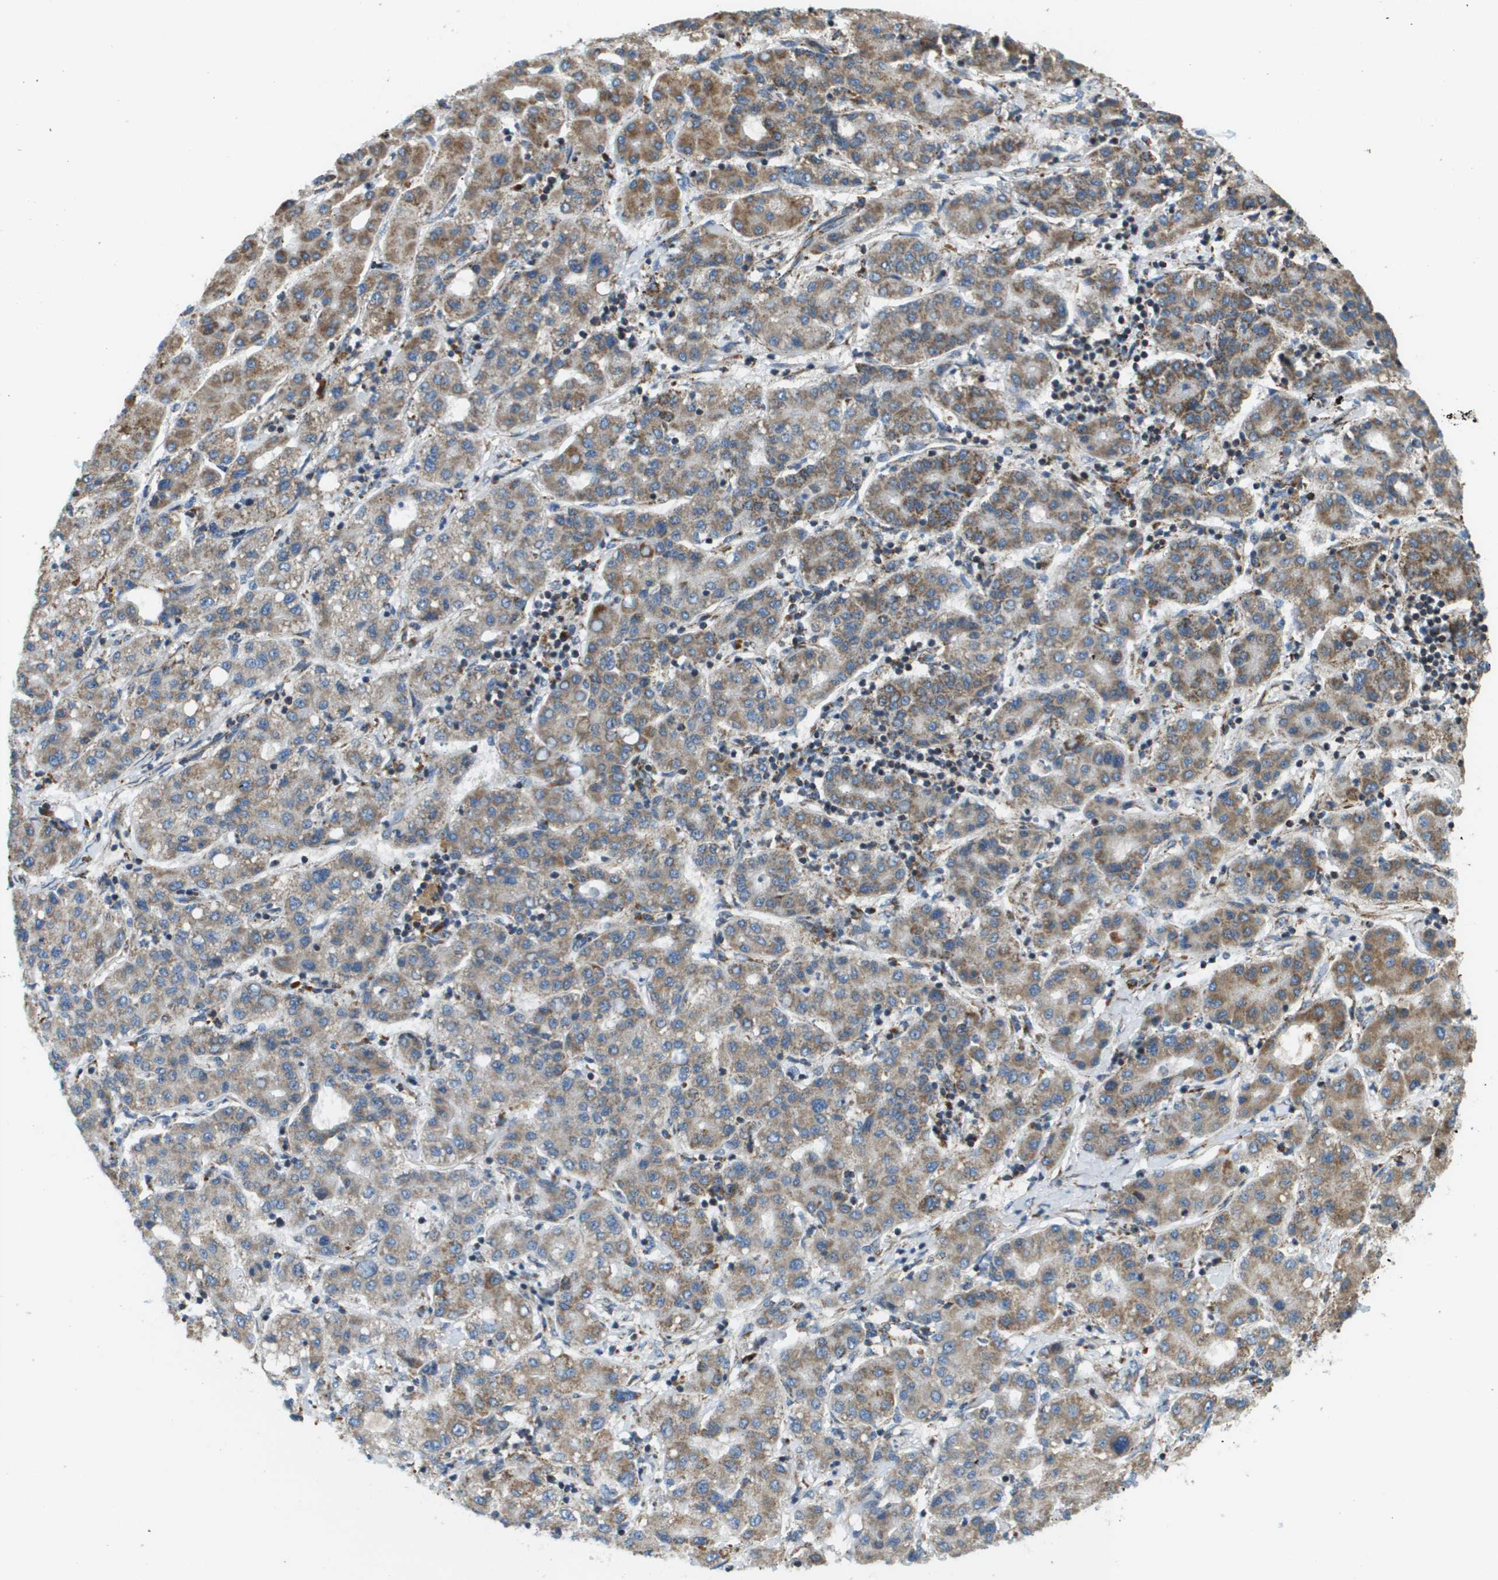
{"staining": {"intensity": "moderate", "quantity": ">75%", "location": "cytoplasmic/membranous"}, "tissue": "liver cancer", "cell_type": "Tumor cells", "image_type": "cancer", "snomed": [{"axis": "morphology", "description": "Carcinoma, Hepatocellular, NOS"}, {"axis": "topography", "description": "Liver"}], "caption": "About >75% of tumor cells in human liver hepatocellular carcinoma demonstrate moderate cytoplasmic/membranous protein expression as visualized by brown immunohistochemical staining.", "gene": "NRK", "patient": {"sex": "male", "age": 65}}